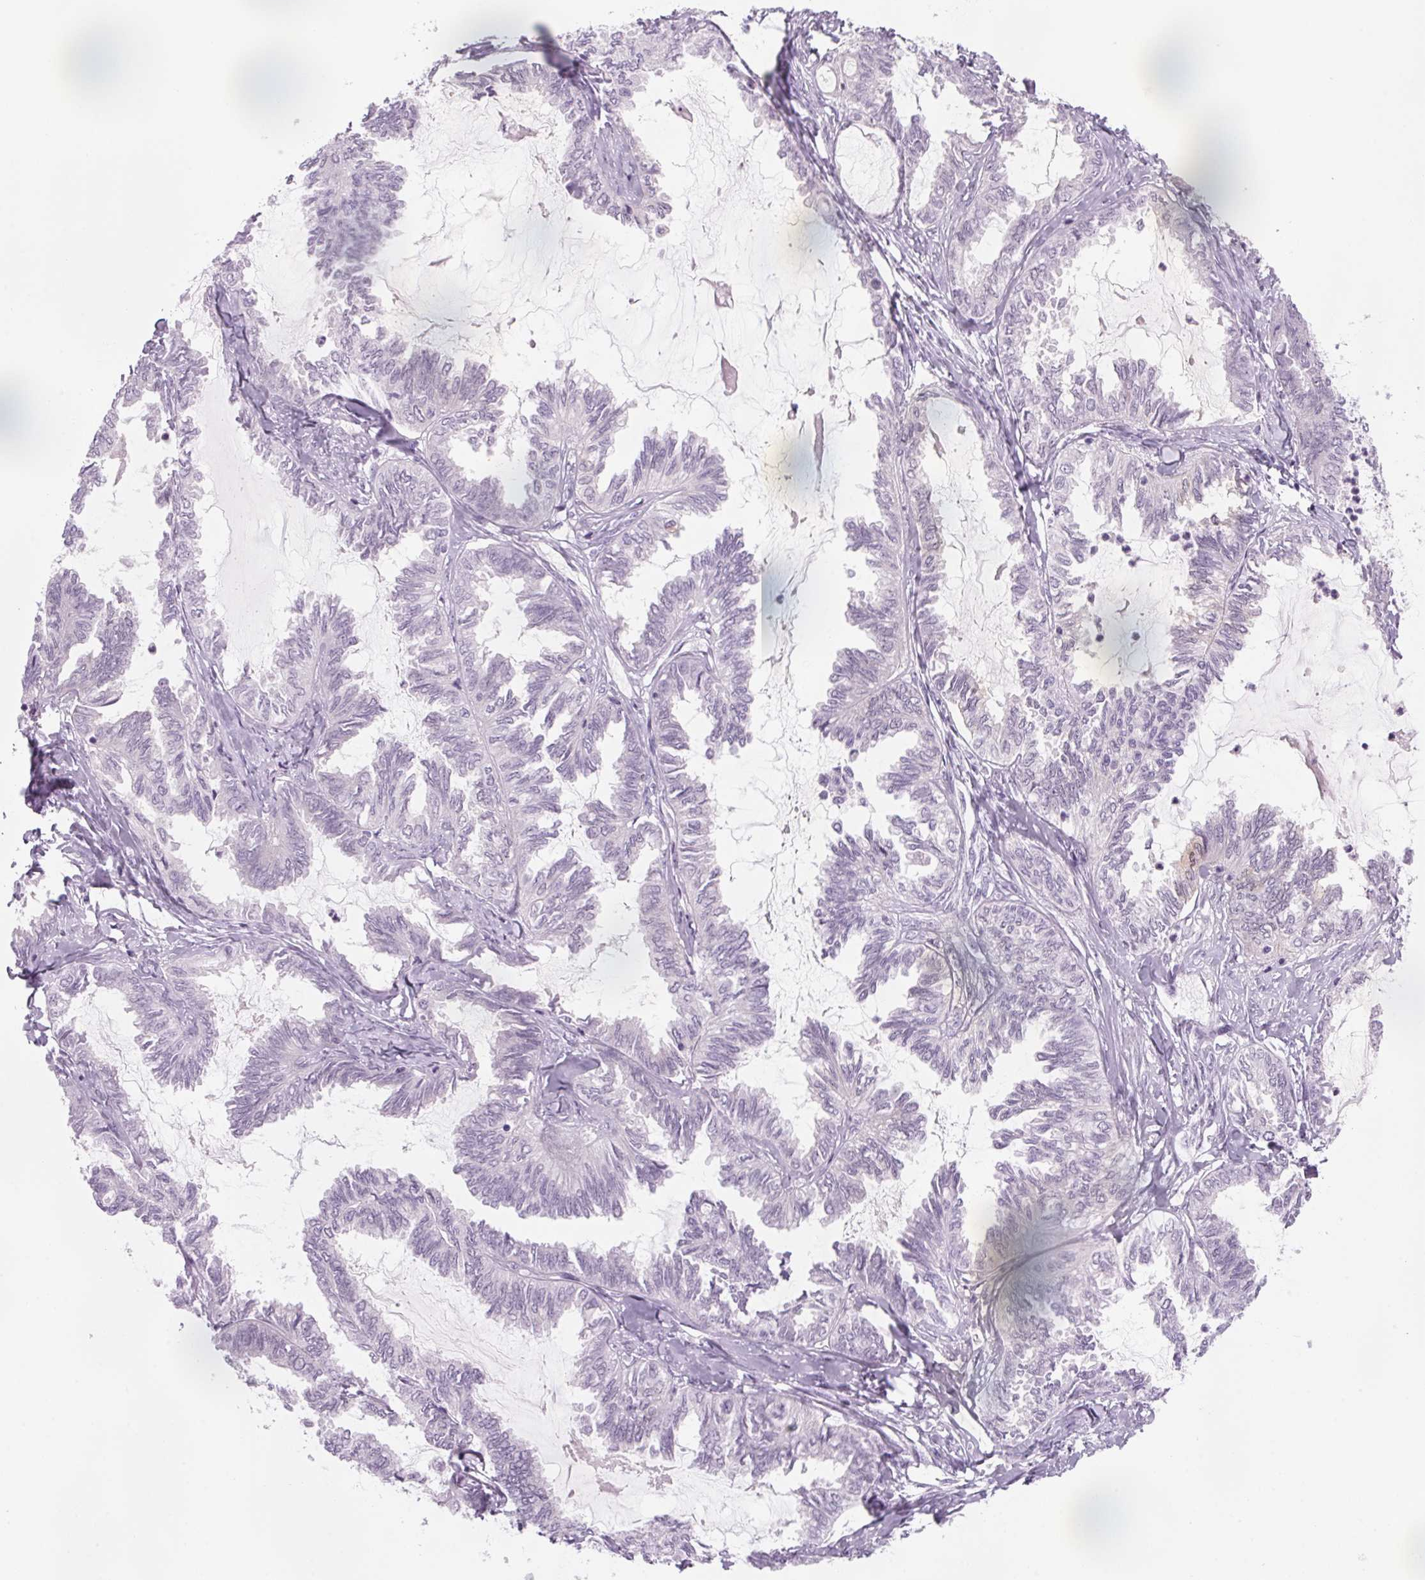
{"staining": {"intensity": "weak", "quantity": "<25%", "location": "nuclear"}, "tissue": "ovarian cancer", "cell_type": "Tumor cells", "image_type": "cancer", "snomed": [{"axis": "morphology", "description": "Carcinoma, endometroid"}, {"axis": "topography", "description": "Ovary"}], "caption": "Ovarian endometroid carcinoma was stained to show a protein in brown. There is no significant staining in tumor cells.", "gene": "DNTTIP2", "patient": {"sex": "female", "age": 70}}